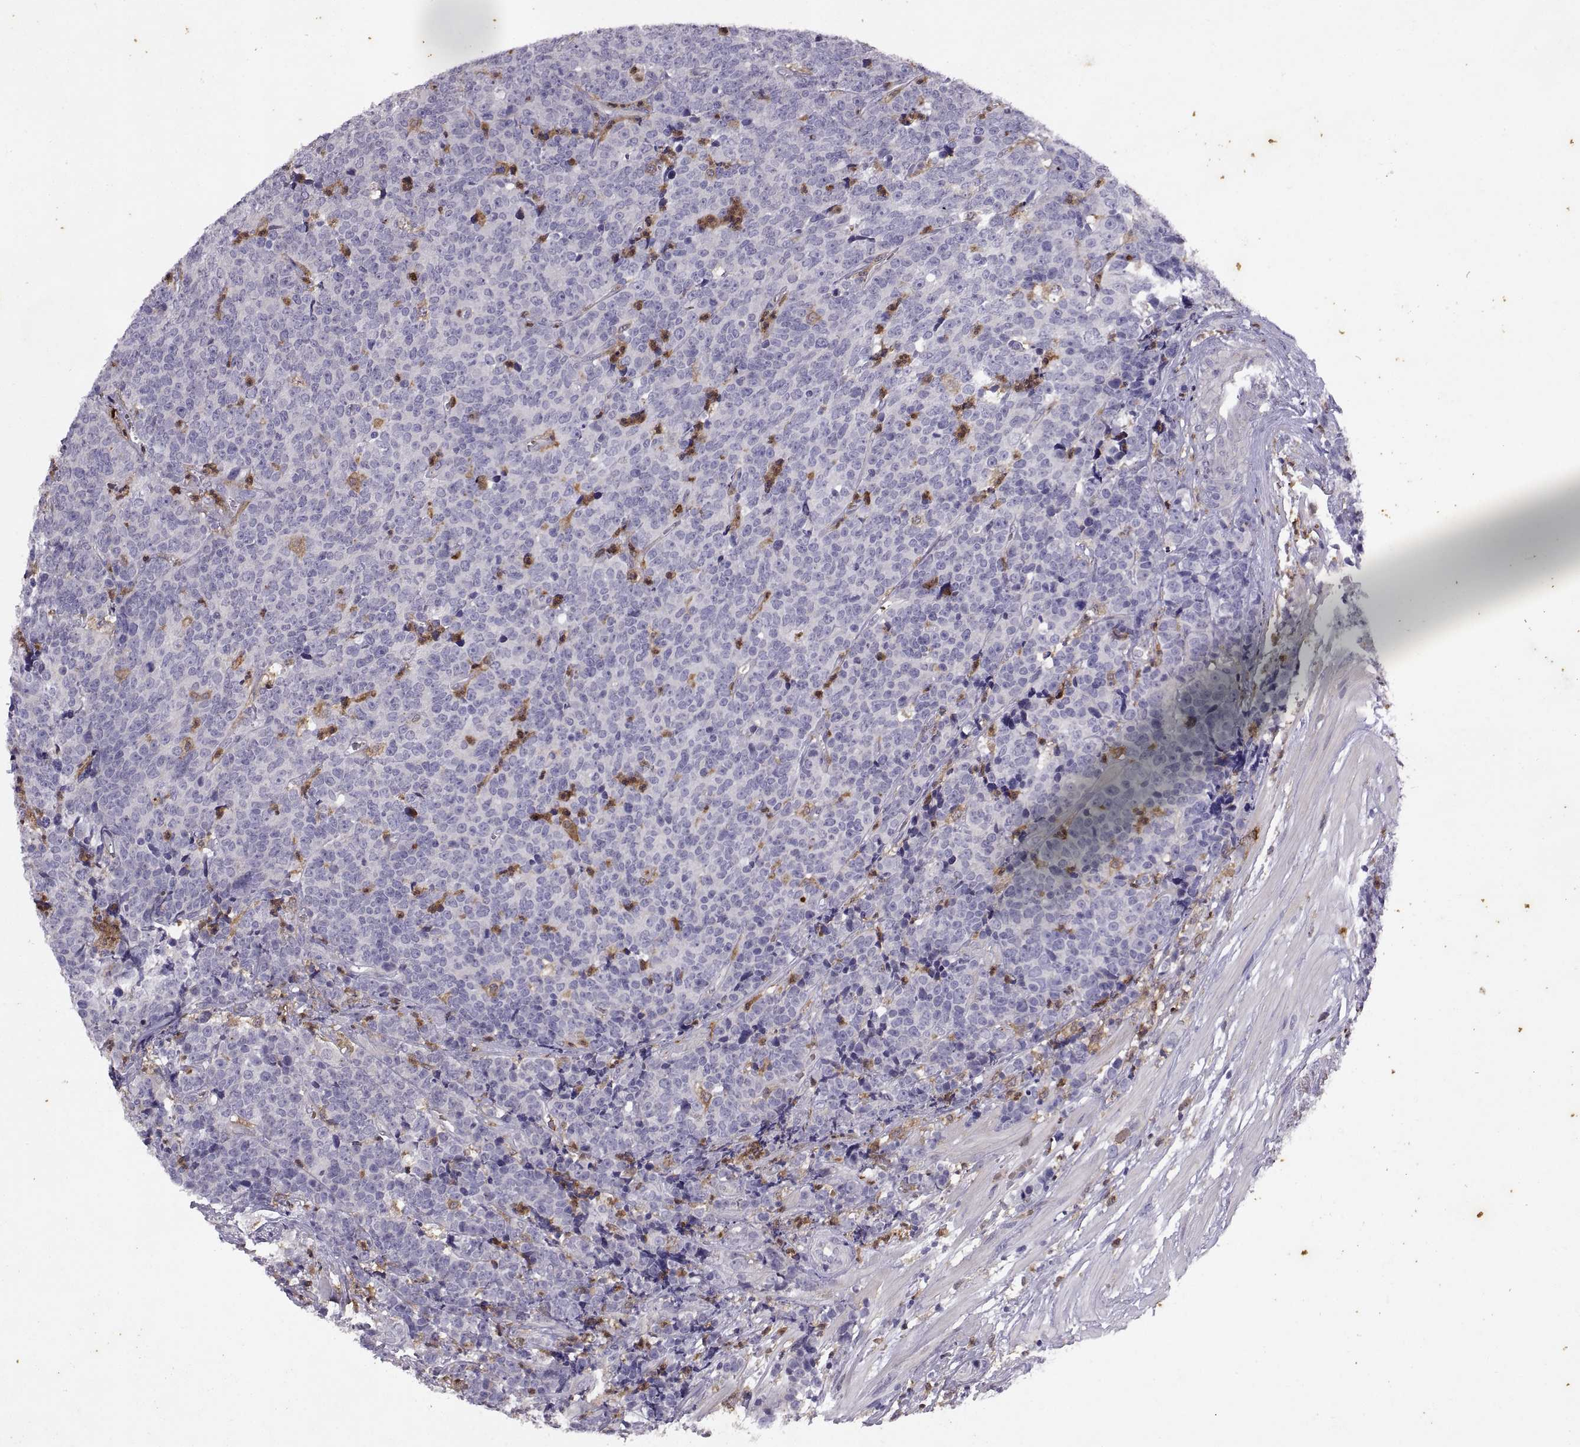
{"staining": {"intensity": "negative", "quantity": "none", "location": "none"}, "tissue": "prostate cancer", "cell_type": "Tumor cells", "image_type": "cancer", "snomed": [{"axis": "morphology", "description": "Adenocarcinoma, NOS"}, {"axis": "topography", "description": "Prostate"}], "caption": "Human prostate adenocarcinoma stained for a protein using immunohistochemistry shows no staining in tumor cells.", "gene": "DOK3", "patient": {"sex": "male", "age": 67}}